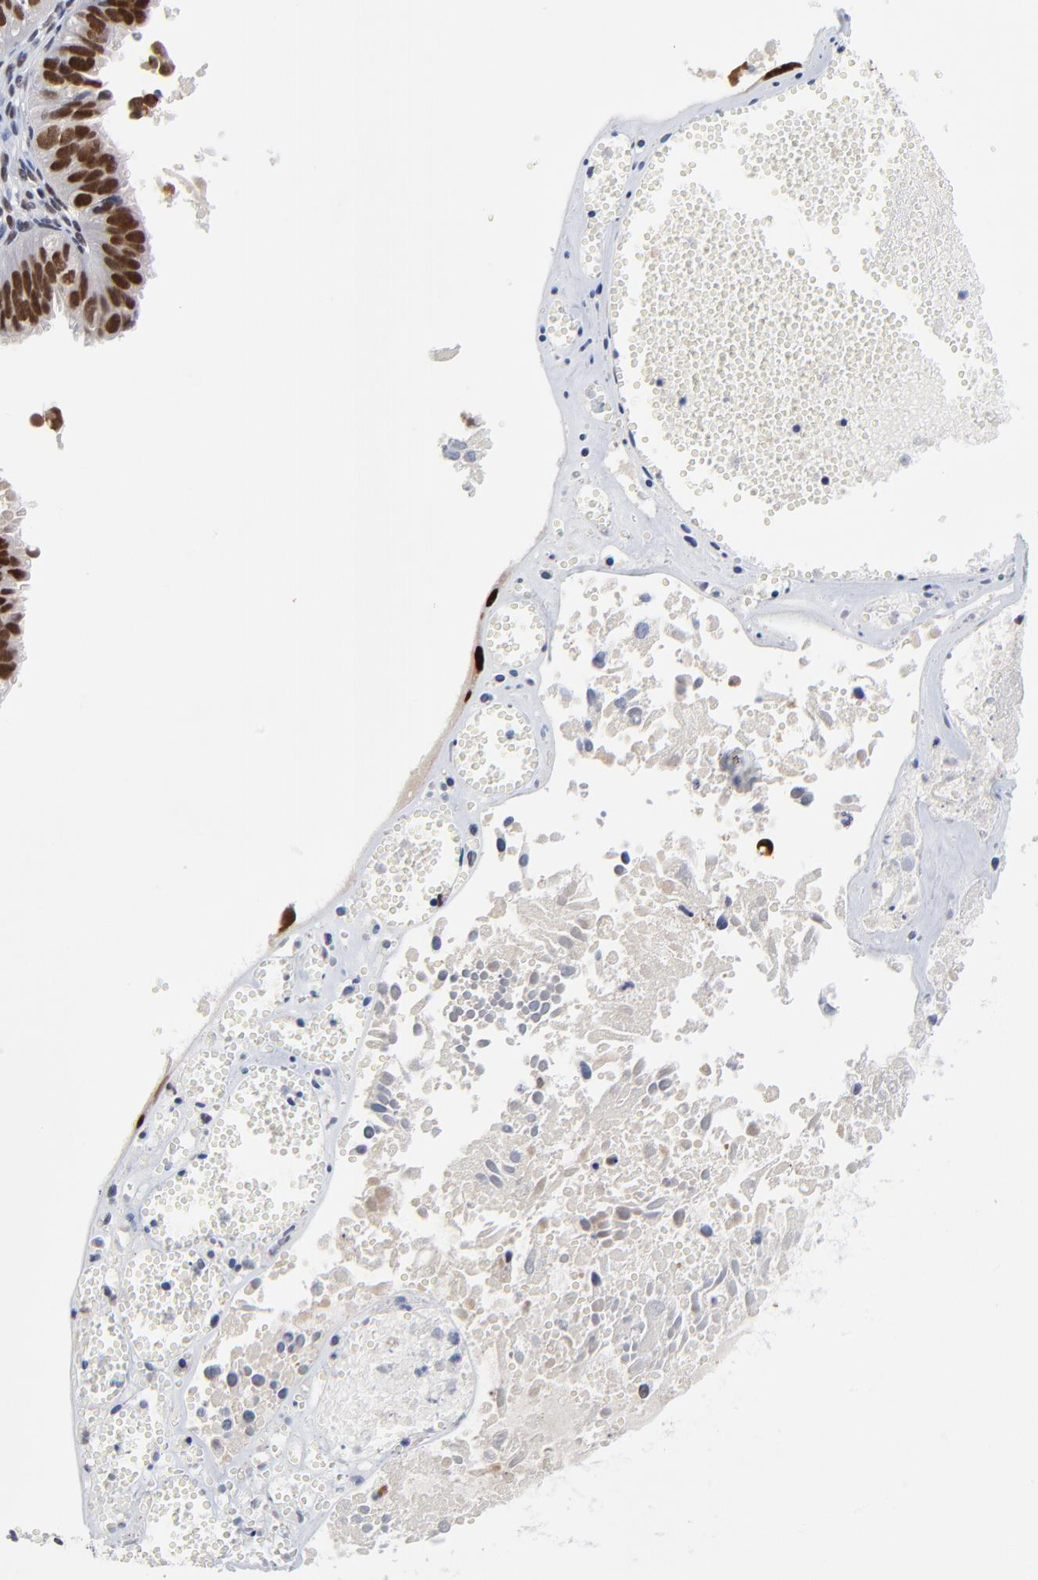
{"staining": {"intensity": "strong", "quantity": ">75%", "location": "nuclear"}, "tissue": "ovarian cancer", "cell_type": "Tumor cells", "image_type": "cancer", "snomed": [{"axis": "morphology", "description": "Carcinoma, endometroid"}, {"axis": "topography", "description": "Ovary"}], "caption": "An immunohistochemistry photomicrograph of neoplastic tissue is shown. Protein staining in brown labels strong nuclear positivity in ovarian endometroid carcinoma within tumor cells. (Stains: DAB in brown, nuclei in blue, Microscopy: brightfield microscopy at high magnification).", "gene": "OGFOD1", "patient": {"sex": "female", "age": 85}}